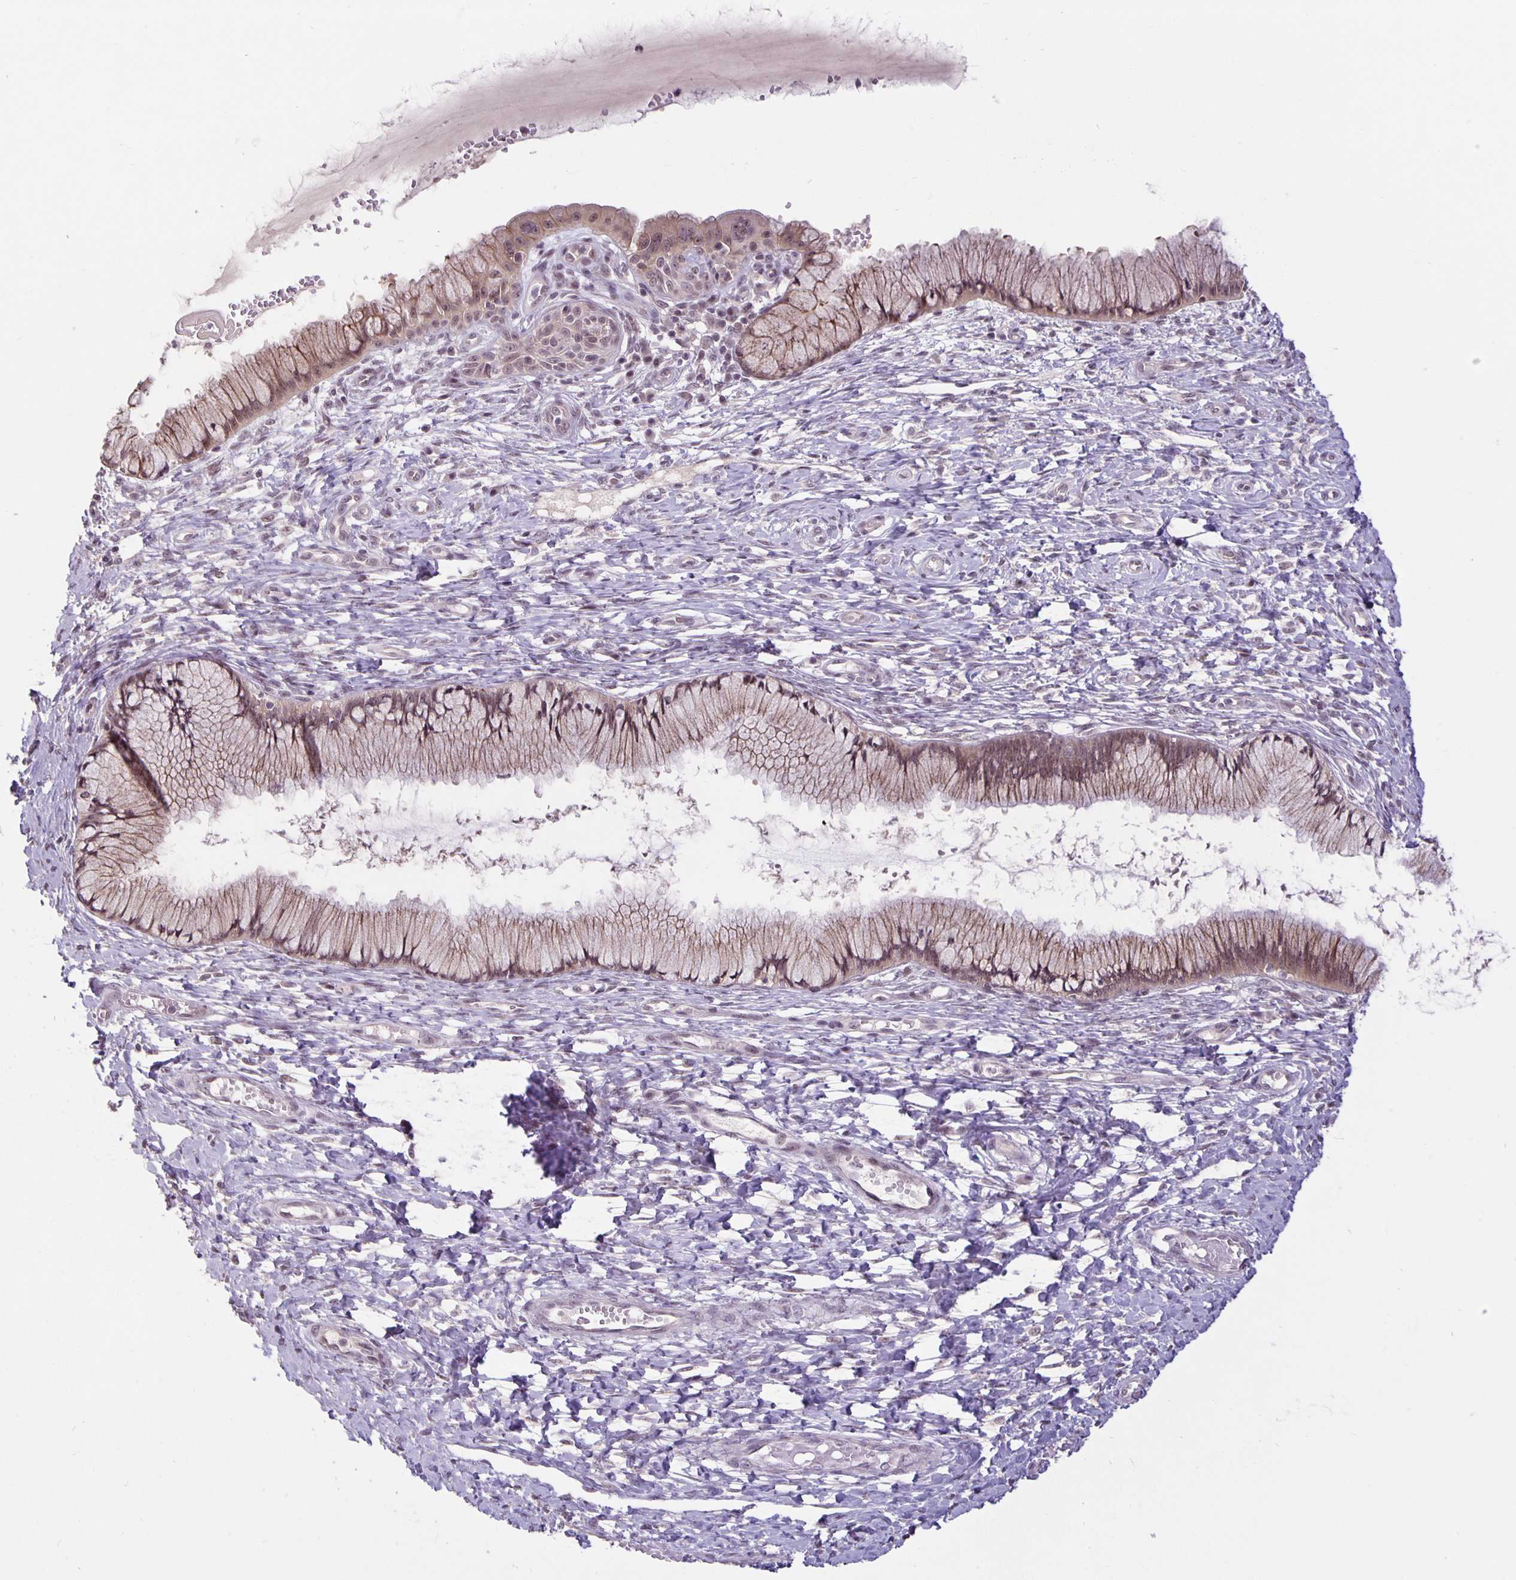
{"staining": {"intensity": "moderate", "quantity": "25%-75%", "location": "cytoplasmic/membranous"}, "tissue": "cervix", "cell_type": "Glandular cells", "image_type": "normal", "snomed": [{"axis": "morphology", "description": "Normal tissue, NOS"}, {"axis": "topography", "description": "Cervix"}], "caption": "Brown immunohistochemical staining in benign human cervix reveals moderate cytoplasmic/membranous expression in approximately 25%-75% of glandular cells.", "gene": "ARVCF", "patient": {"sex": "female", "age": 37}}